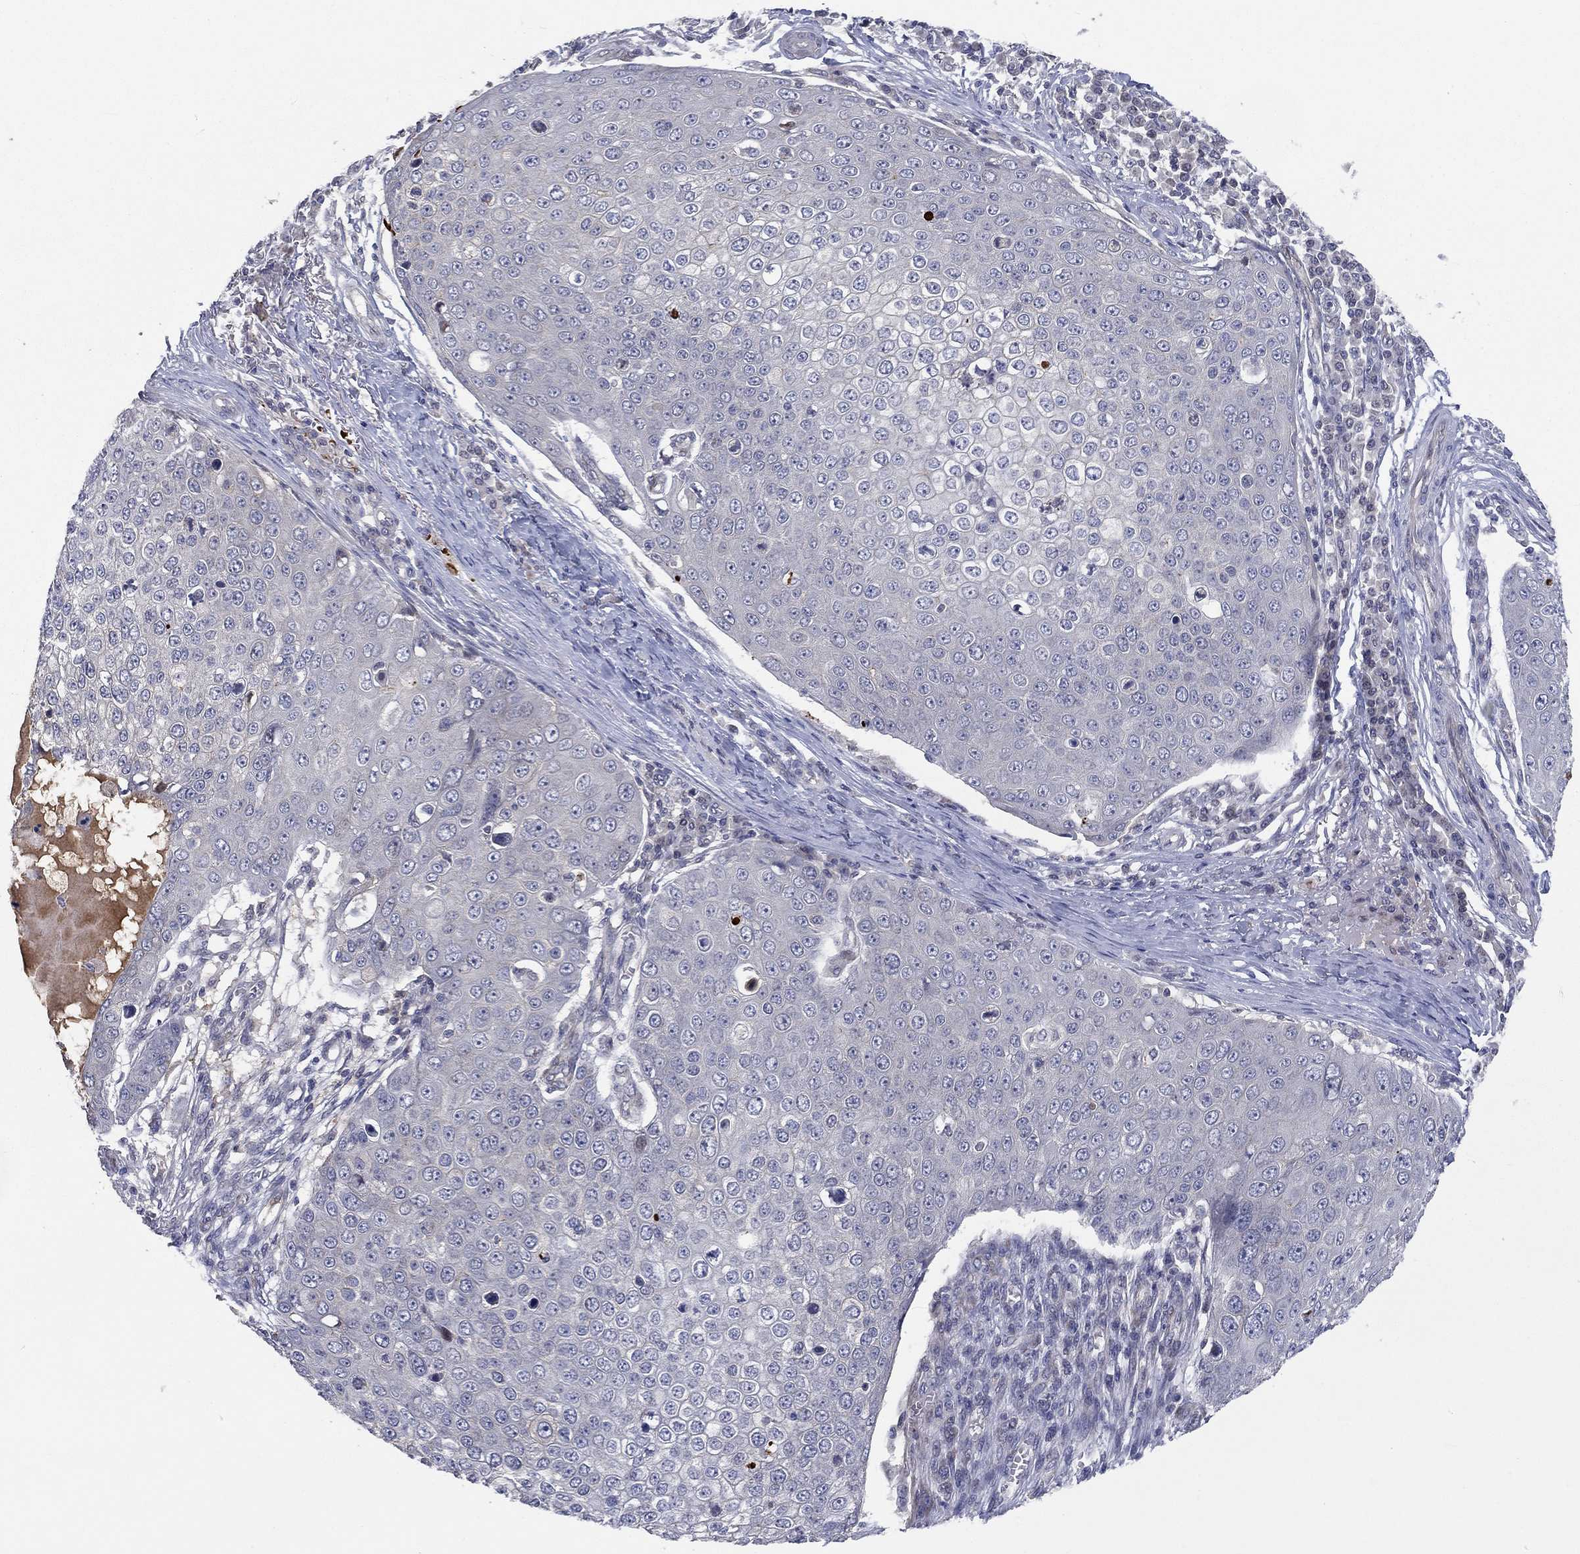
{"staining": {"intensity": "negative", "quantity": "none", "location": "none"}, "tissue": "skin cancer", "cell_type": "Tumor cells", "image_type": "cancer", "snomed": [{"axis": "morphology", "description": "Squamous cell carcinoma, NOS"}, {"axis": "topography", "description": "Skin"}], "caption": "There is no significant positivity in tumor cells of skin squamous cell carcinoma.", "gene": "CETN3", "patient": {"sex": "male", "age": 71}}